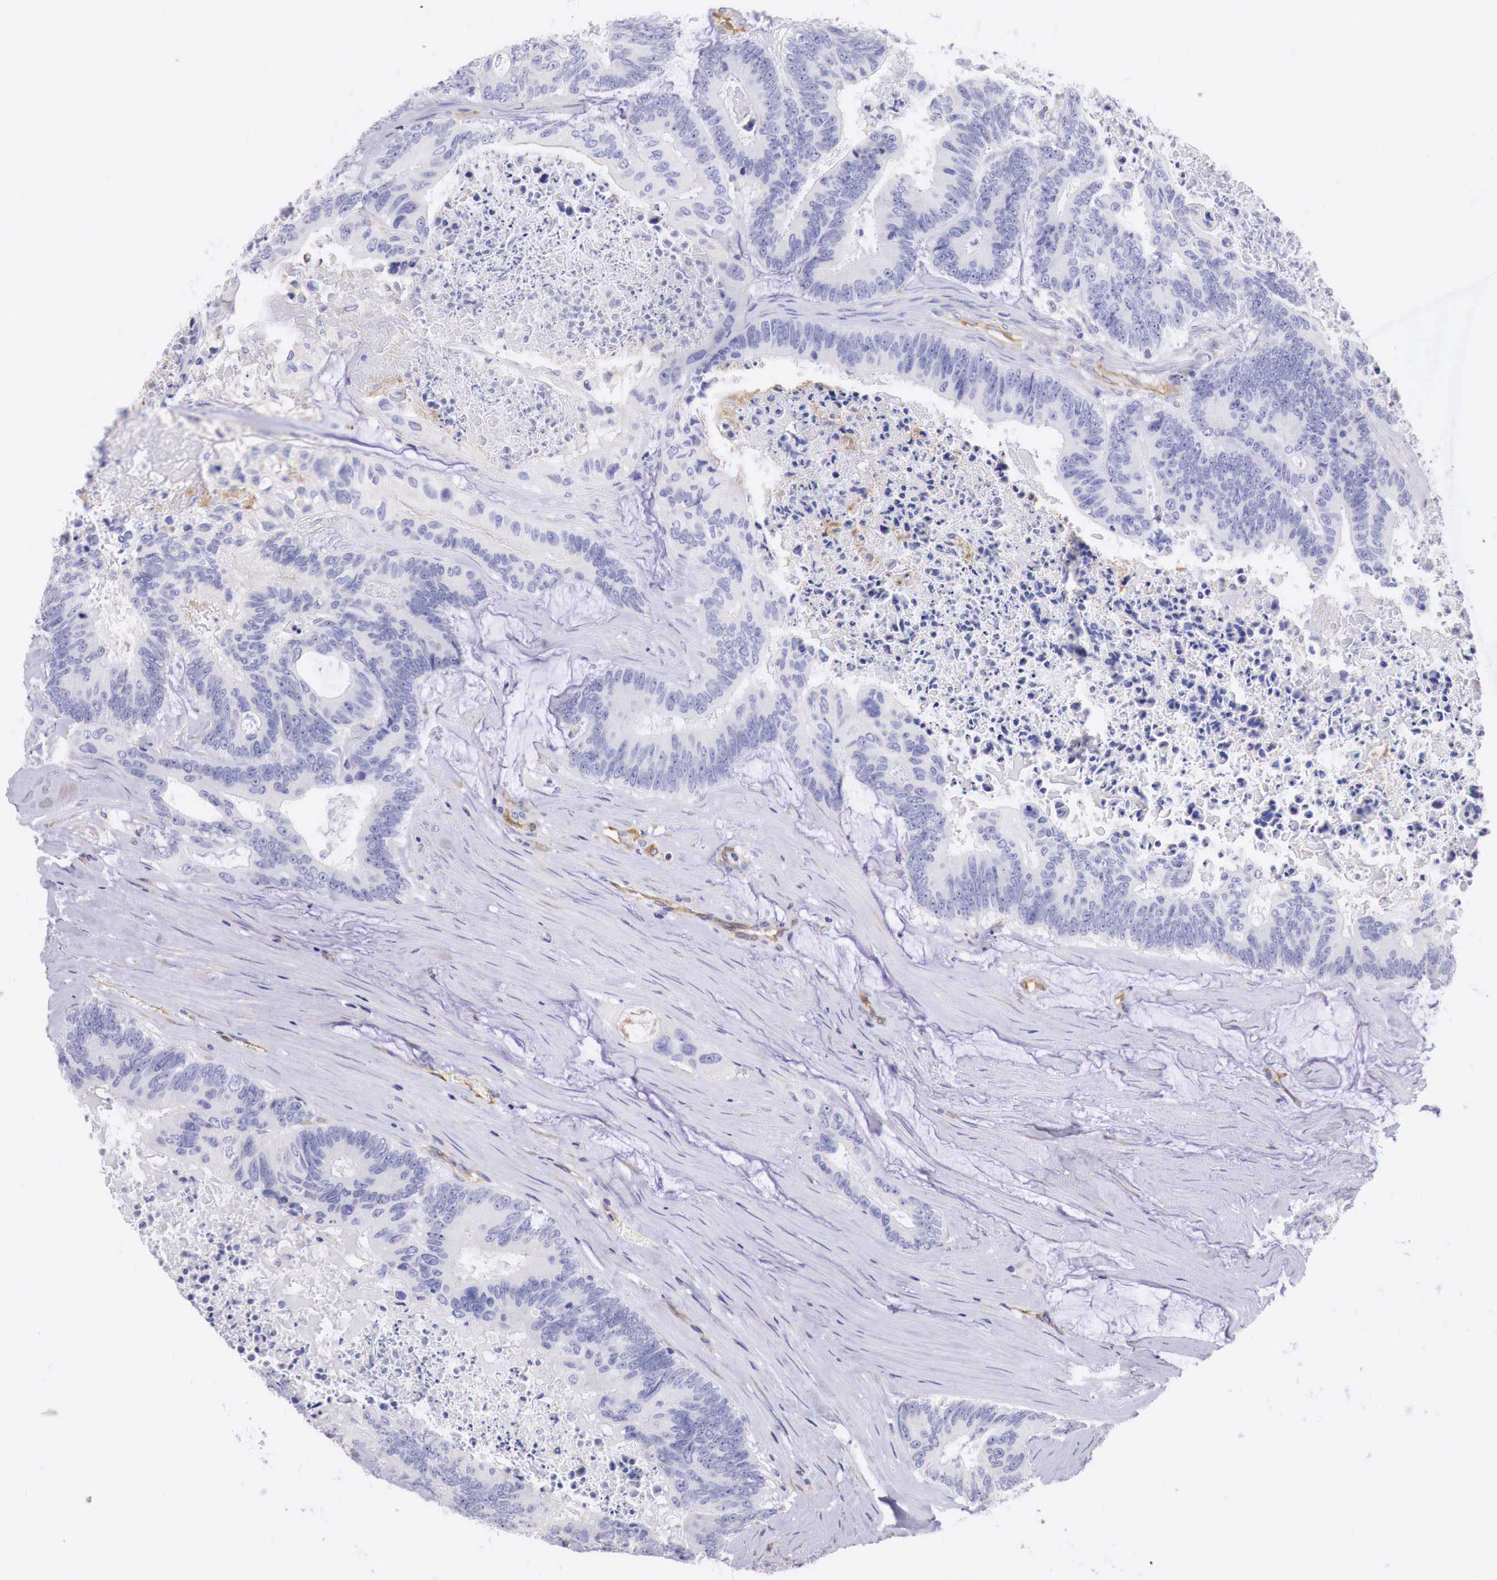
{"staining": {"intensity": "negative", "quantity": "none", "location": "none"}, "tissue": "colorectal cancer", "cell_type": "Tumor cells", "image_type": "cancer", "snomed": [{"axis": "morphology", "description": "Adenocarcinoma, NOS"}, {"axis": "topography", "description": "Colon"}], "caption": "This is an immunohistochemistry (IHC) image of colorectal cancer. There is no staining in tumor cells.", "gene": "RDX", "patient": {"sex": "male", "age": 65}}